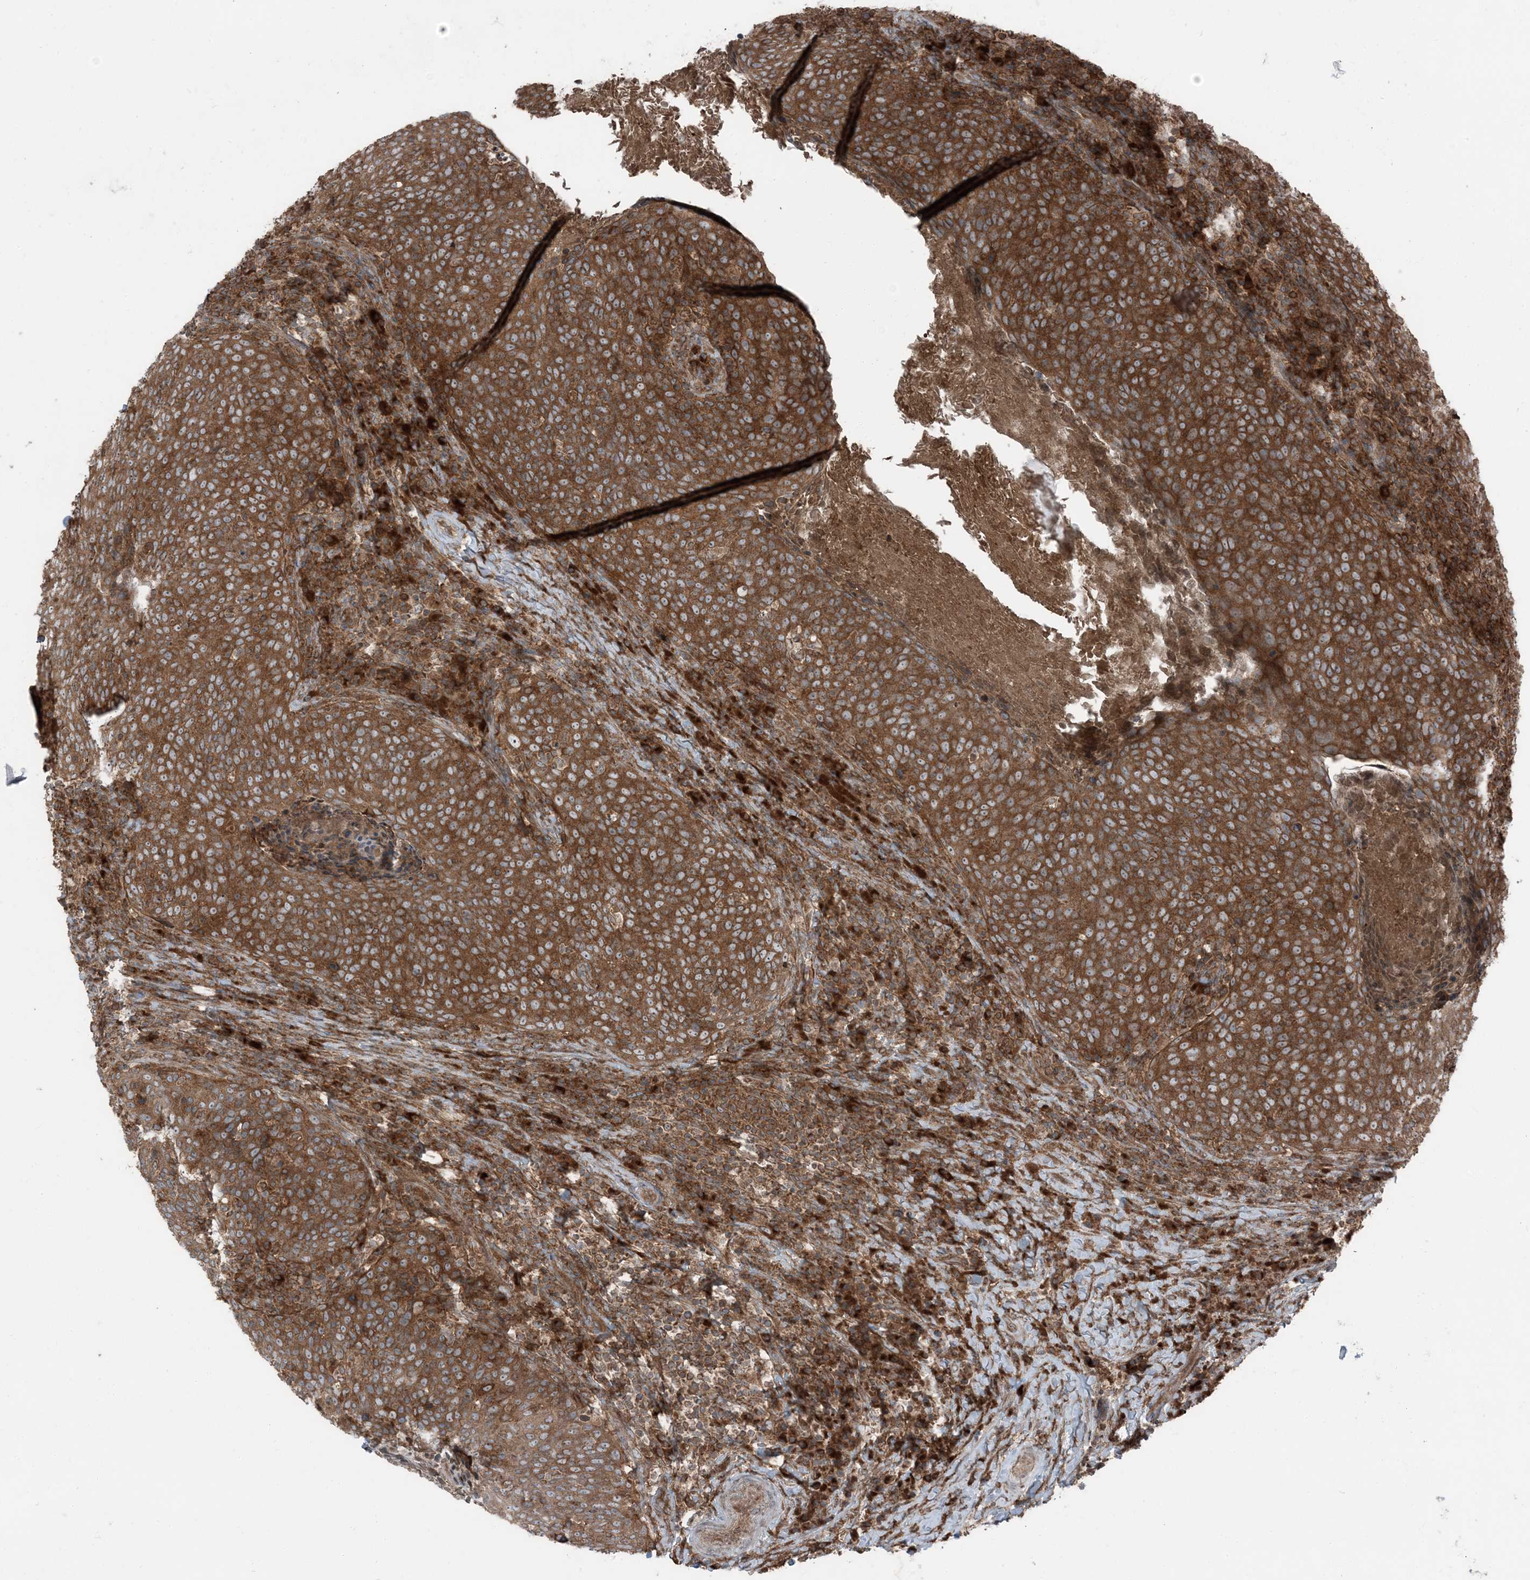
{"staining": {"intensity": "moderate", "quantity": ">75%", "location": "cytoplasmic/membranous"}, "tissue": "head and neck cancer", "cell_type": "Tumor cells", "image_type": "cancer", "snomed": [{"axis": "morphology", "description": "Squamous cell carcinoma, NOS"}, {"axis": "morphology", "description": "Squamous cell carcinoma, metastatic, NOS"}, {"axis": "topography", "description": "Lymph node"}, {"axis": "topography", "description": "Head-Neck"}], "caption": "Immunohistochemistry of head and neck cancer (squamous cell carcinoma) reveals medium levels of moderate cytoplasmic/membranous expression in about >75% of tumor cells.", "gene": "RAB3GAP1", "patient": {"sex": "male", "age": 62}}